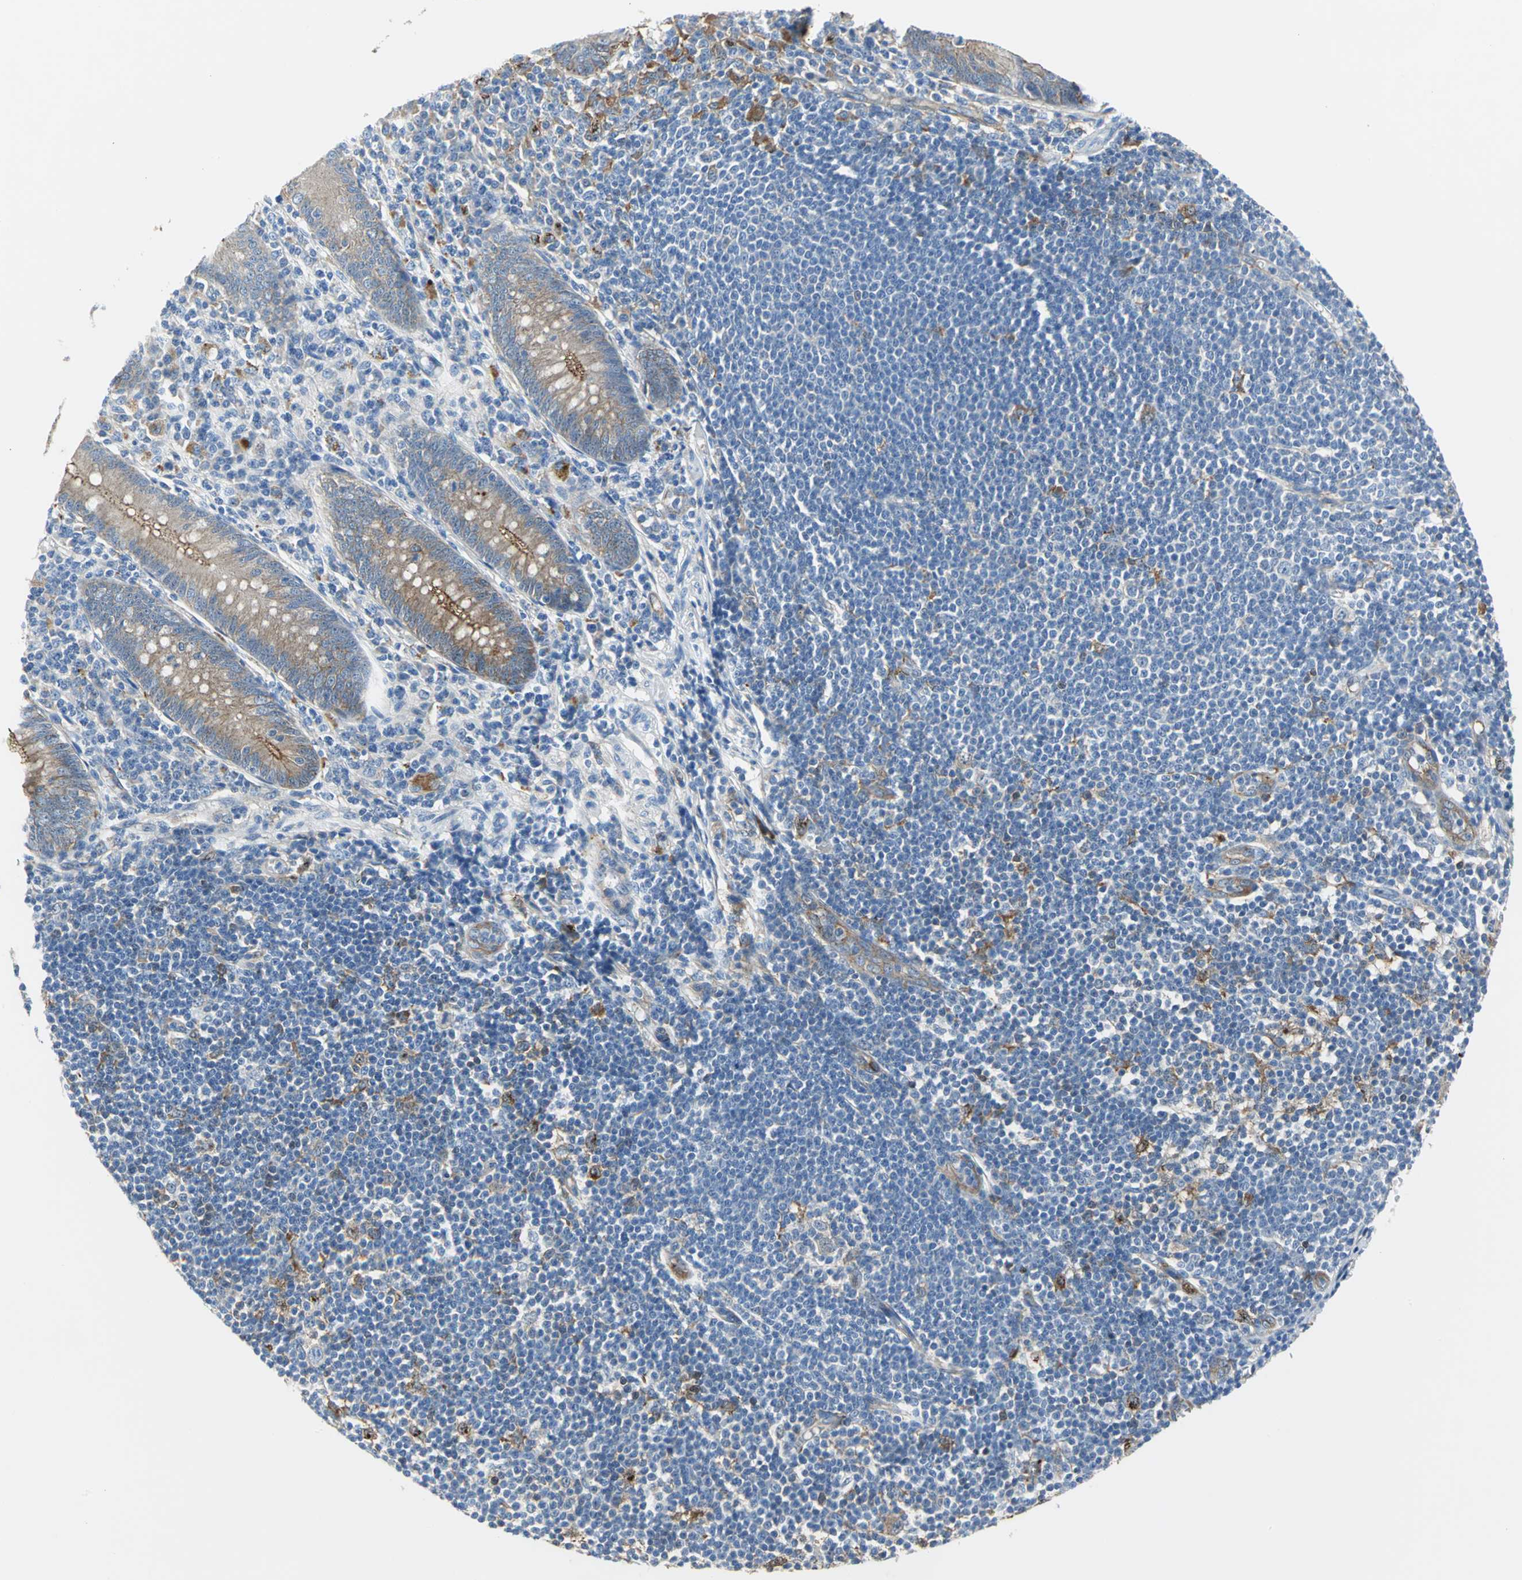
{"staining": {"intensity": "strong", "quantity": ">75%", "location": "cytoplasmic/membranous"}, "tissue": "appendix", "cell_type": "Glandular cells", "image_type": "normal", "snomed": [{"axis": "morphology", "description": "Normal tissue, NOS"}, {"axis": "morphology", "description": "Inflammation, NOS"}, {"axis": "topography", "description": "Appendix"}], "caption": "A high amount of strong cytoplasmic/membranous positivity is appreciated in approximately >75% of glandular cells in benign appendix.", "gene": "ENSG00000285130", "patient": {"sex": "male", "age": 46}}